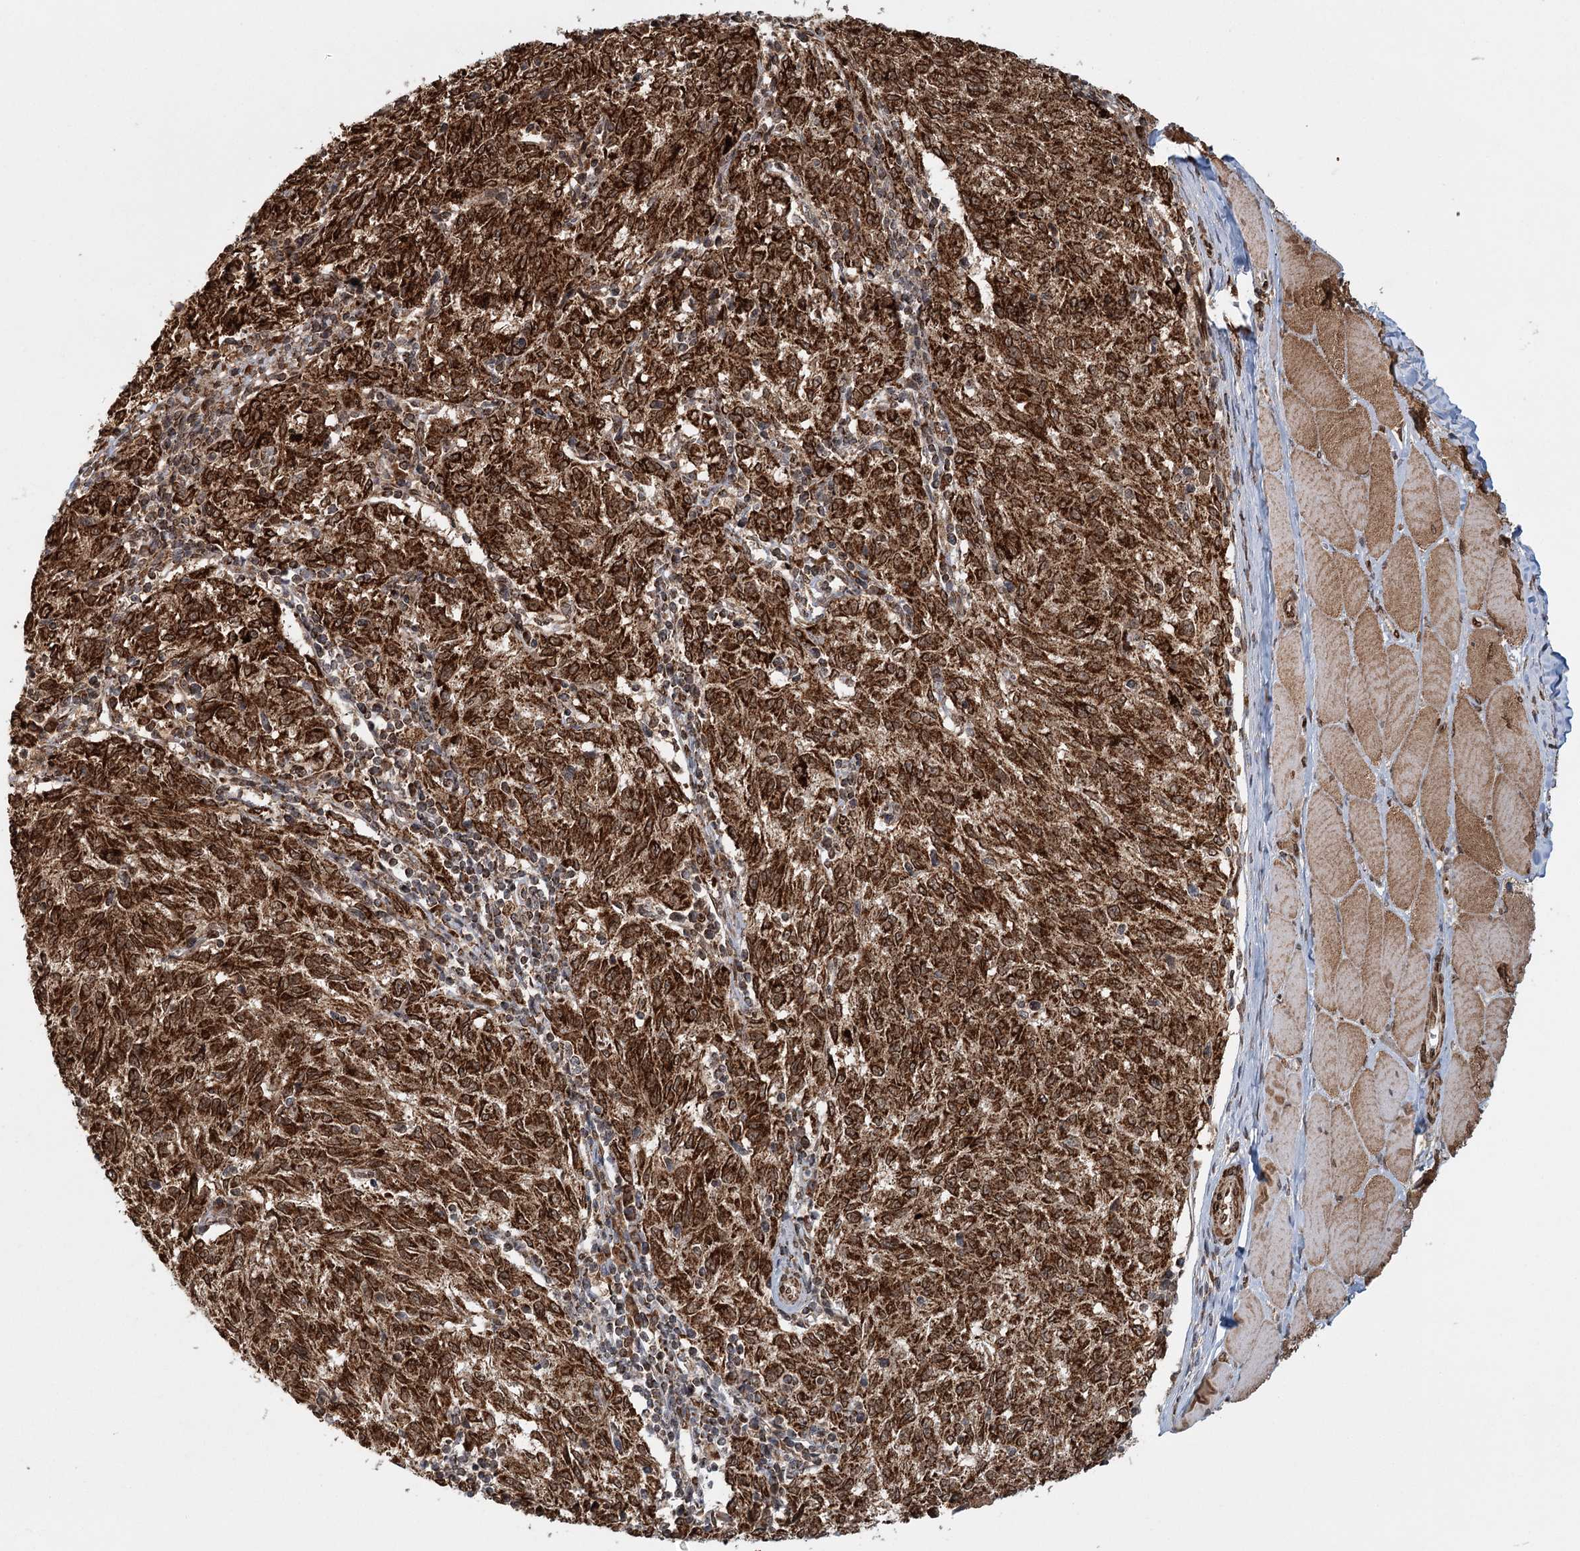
{"staining": {"intensity": "strong", "quantity": ">75%", "location": "cytoplasmic/membranous,nuclear"}, "tissue": "melanoma", "cell_type": "Tumor cells", "image_type": "cancer", "snomed": [{"axis": "morphology", "description": "Malignant melanoma, NOS"}, {"axis": "topography", "description": "Skin"}], "caption": "Malignant melanoma was stained to show a protein in brown. There is high levels of strong cytoplasmic/membranous and nuclear expression in about >75% of tumor cells.", "gene": "BCKDHA", "patient": {"sex": "female", "age": 72}}